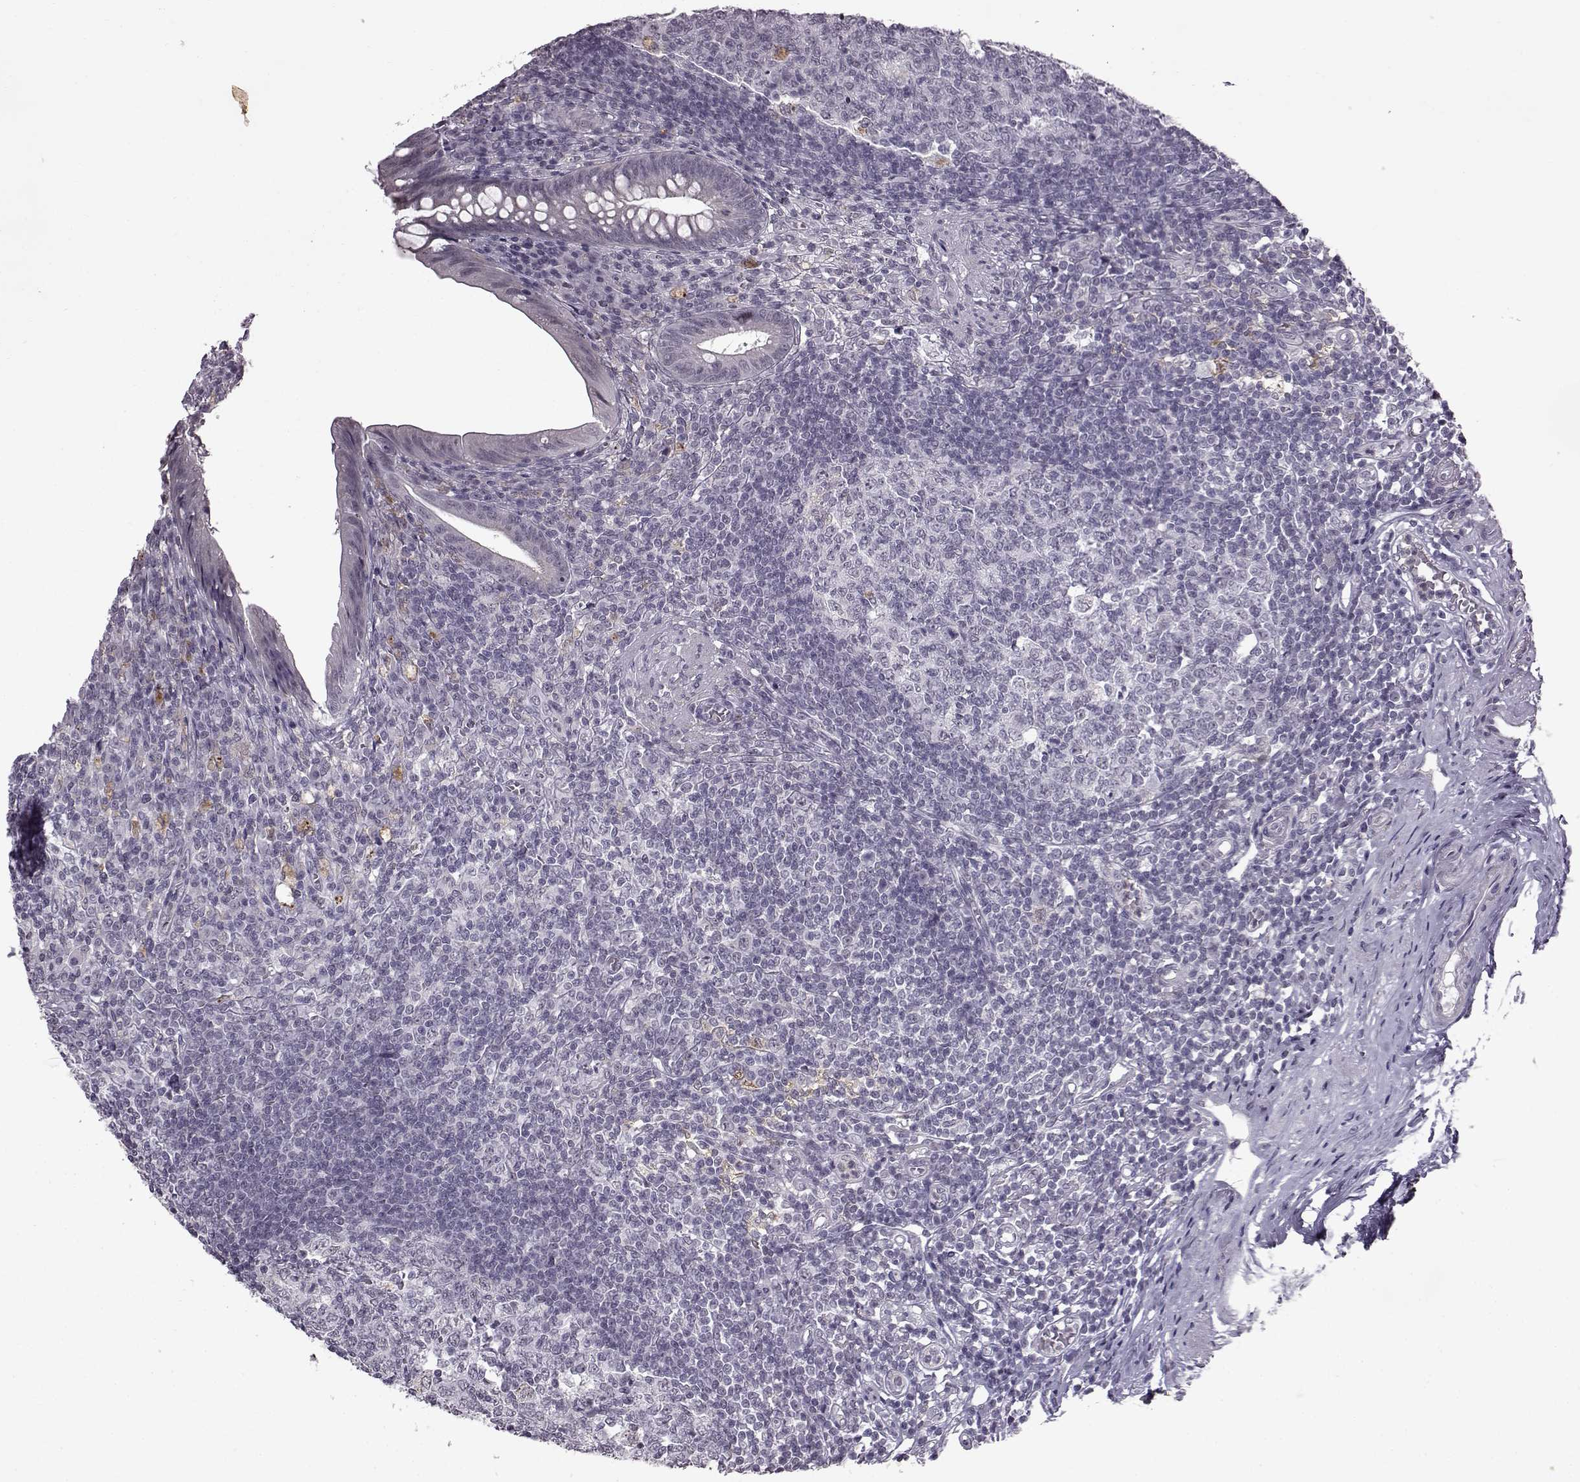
{"staining": {"intensity": "negative", "quantity": "none", "location": "none"}, "tissue": "appendix", "cell_type": "Glandular cells", "image_type": "normal", "snomed": [{"axis": "morphology", "description": "Normal tissue, NOS"}, {"axis": "morphology", "description": "Carcinoma, endometroid"}, {"axis": "topography", "description": "Appendix"}, {"axis": "topography", "description": "Colon"}], "caption": "Glandular cells are negative for protein expression in unremarkable human appendix. (DAB (3,3'-diaminobenzidine) immunohistochemistry with hematoxylin counter stain).", "gene": "SLC28A2", "patient": {"sex": "female", "age": 60}}